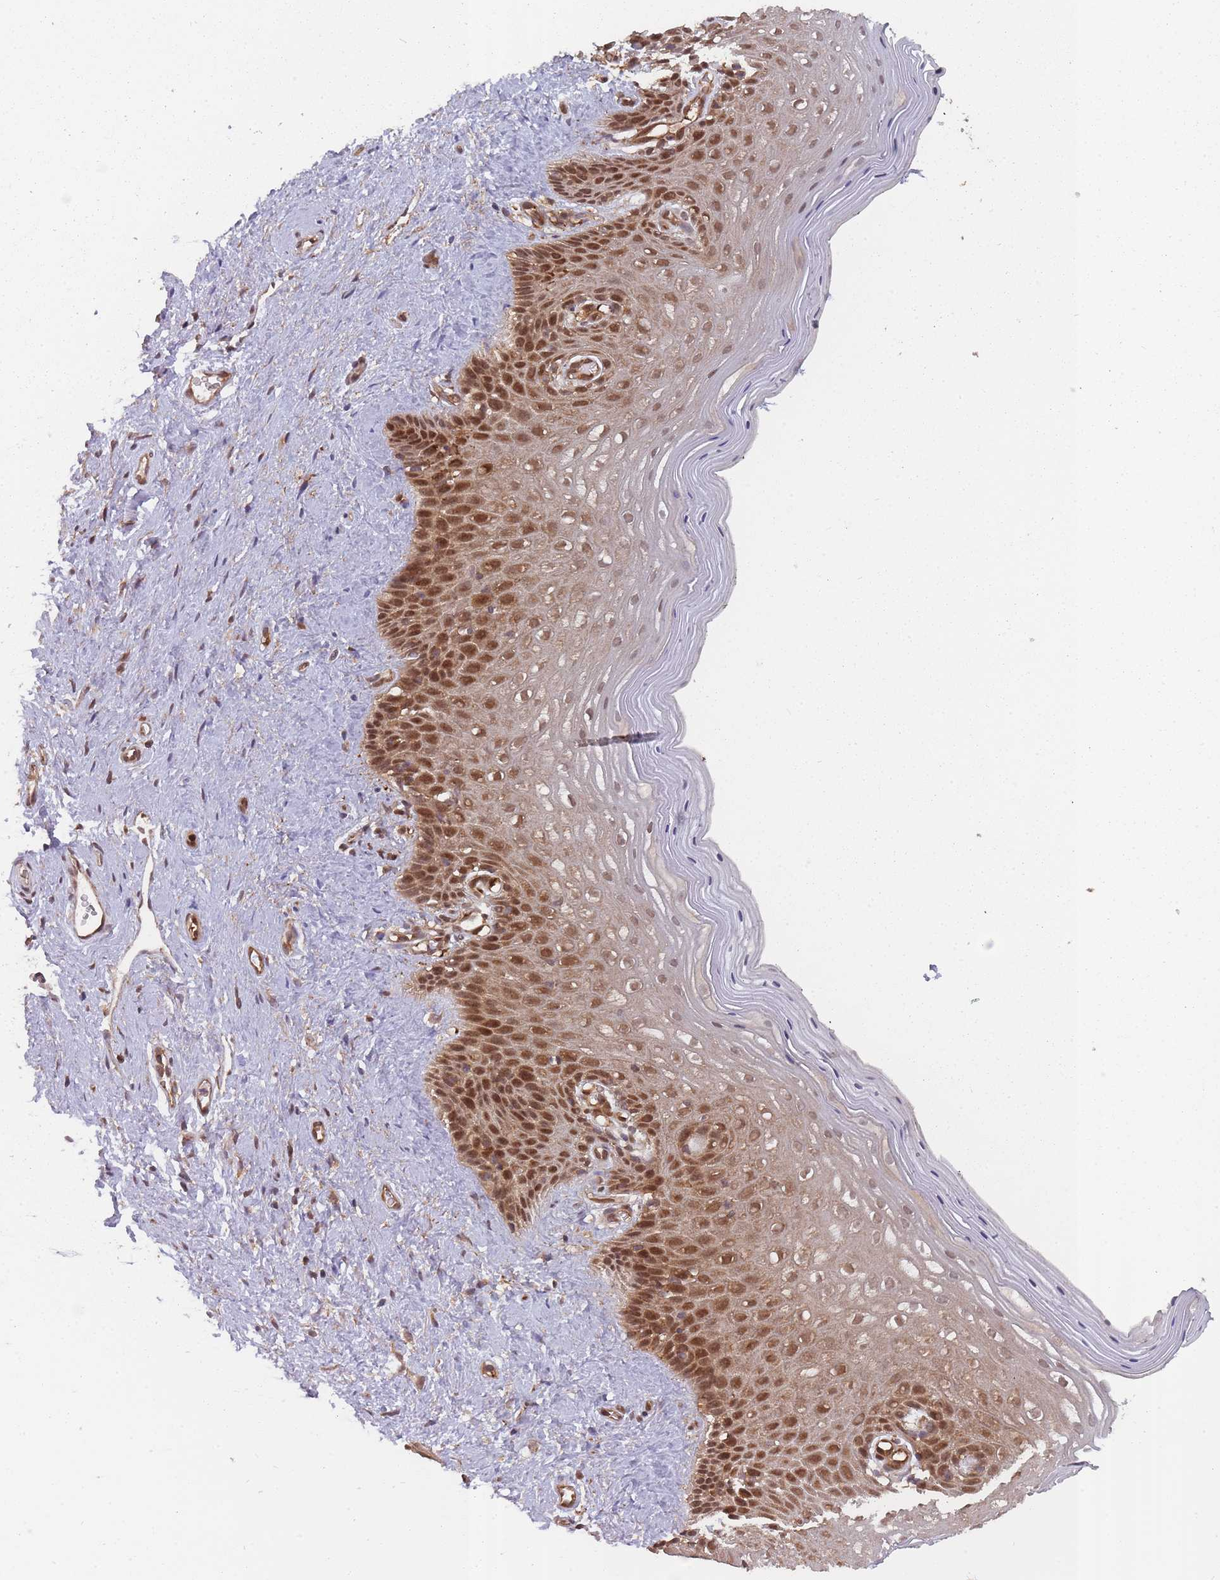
{"staining": {"intensity": "moderate", "quantity": ">75%", "location": "cytoplasmic/membranous,nuclear"}, "tissue": "vagina", "cell_type": "Squamous epithelial cells", "image_type": "normal", "snomed": [{"axis": "morphology", "description": "Normal tissue, NOS"}, {"axis": "topography", "description": "Vagina"}], "caption": "An immunohistochemistry (IHC) micrograph of benign tissue is shown. Protein staining in brown shows moderate cytoplasmic/membranous,nuclear positivity in vagina within squamous epithelial cells.", "gene": "PPP6R3", "patient": {"sex": "female", "age": 47}}